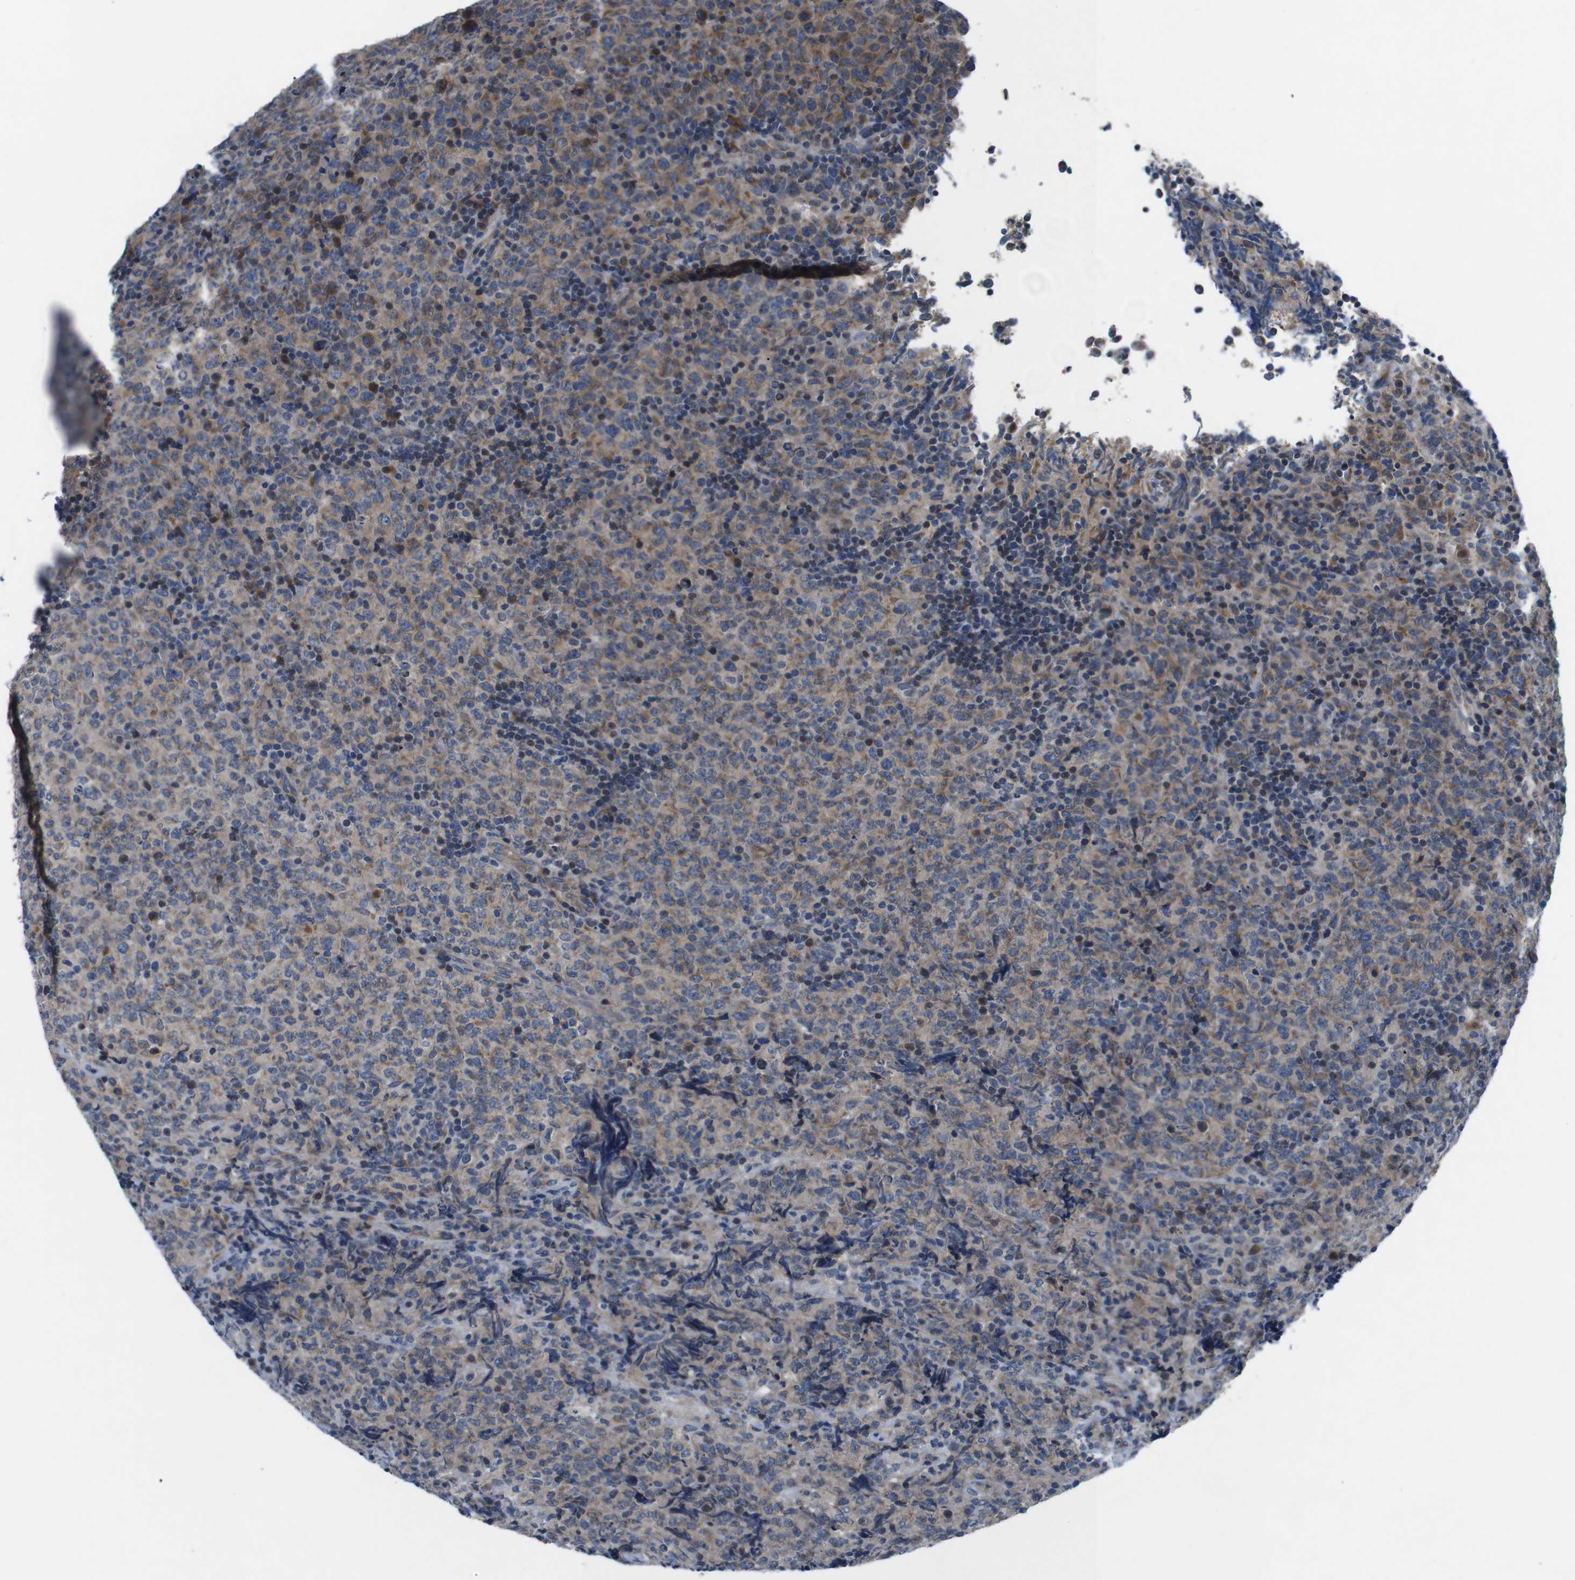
{"staining": {"intensity": "moderate", "quantity": ">75%", "location": "cytoplasmic/membranous"}, "tissue": "lymphoma", "cell_type": "Tumor cells", "image_type": "cancer", "snomed": [{"axis": "morphology", "description": "Malignant lymphoma, non-Hodgkin's type, High grade"}, {"axis": "topography", "description": "Tonsil"}], "caption": "Lymphoma was stained to show a protein in brown. There is medium levels of moderate cytoplasmic/membranous staining in about >75% of tumor cells.", "gene": "JAK1", "patient": {"sex": "female", "age": 36}}